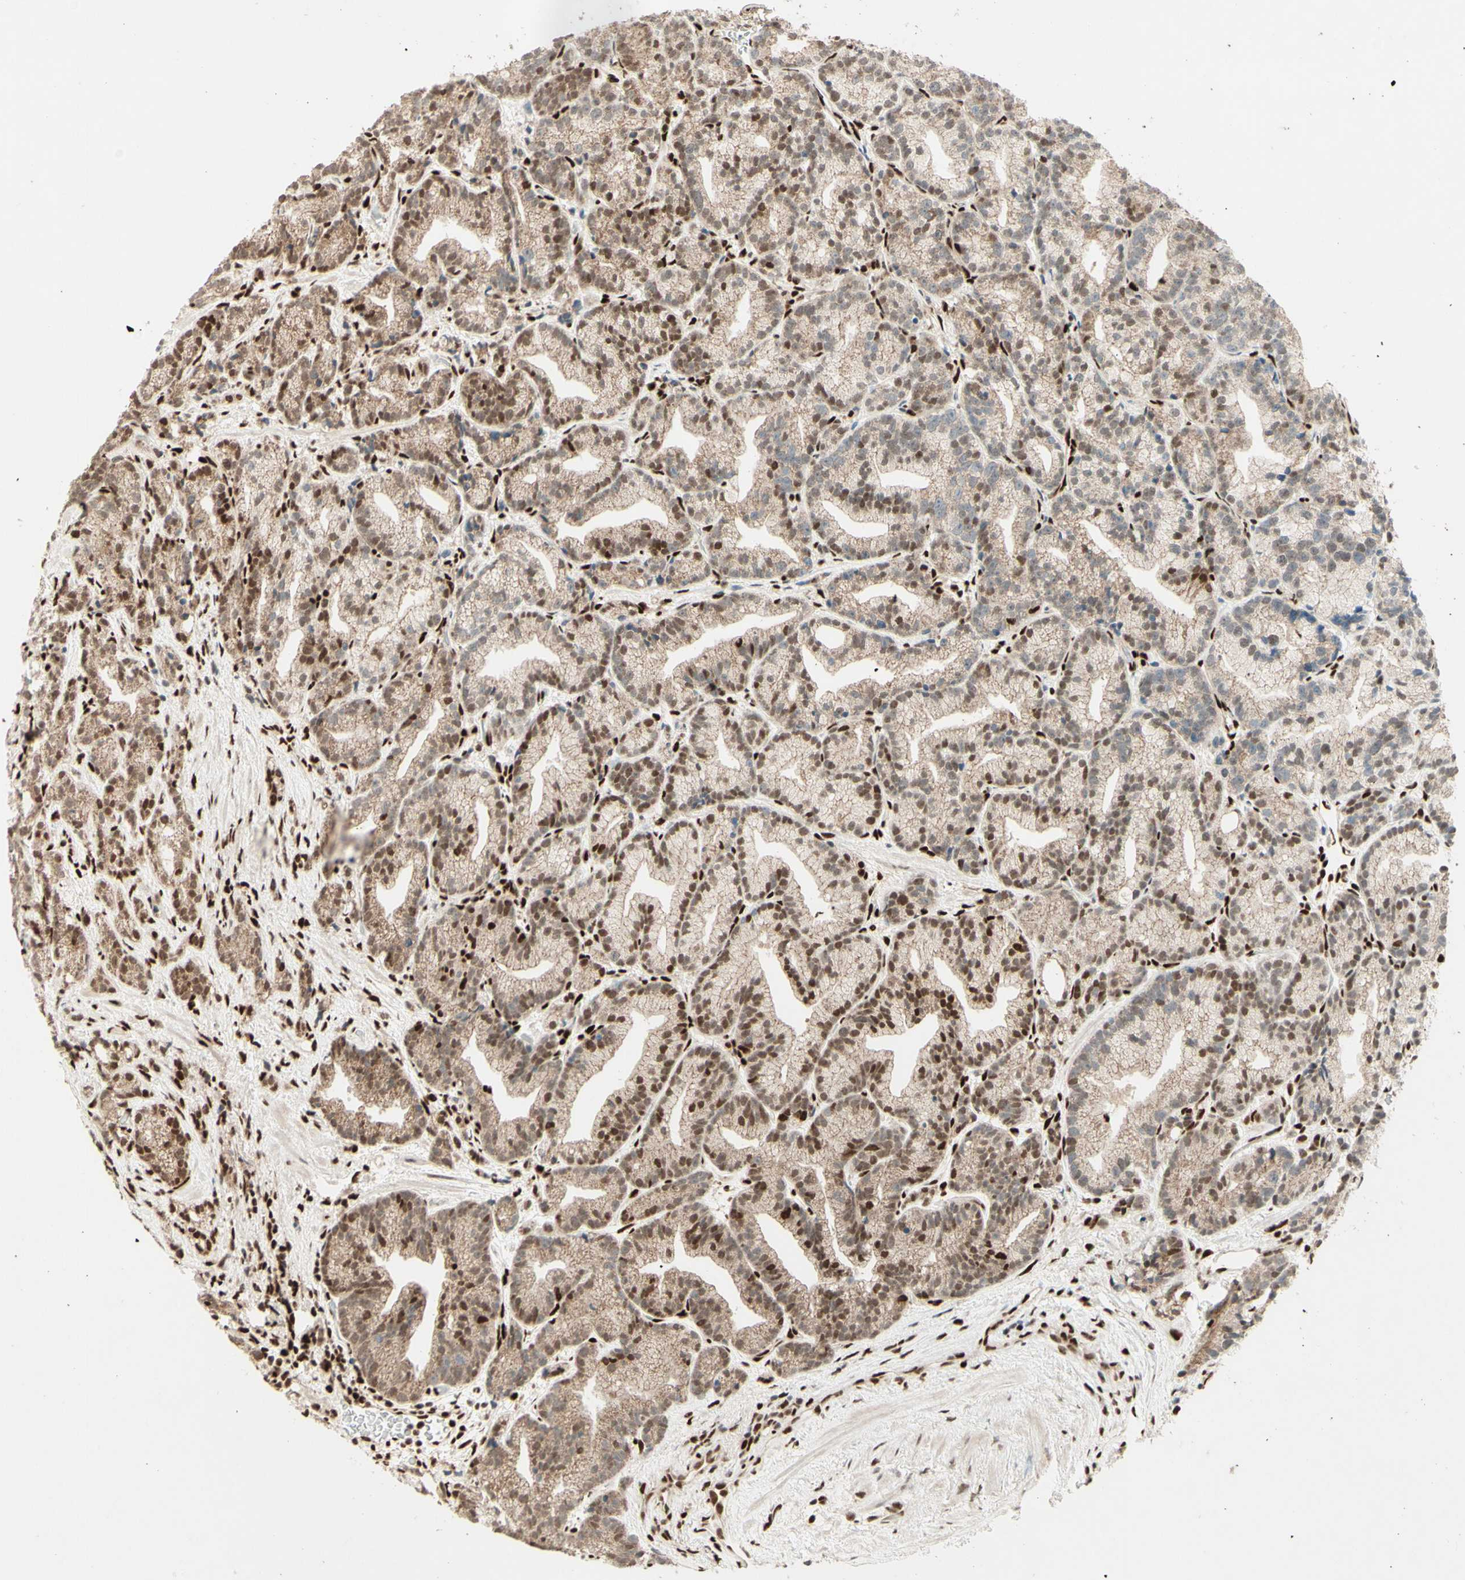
{"staining": {"intensity": "moderate", "quantity": ">75%", "location": "cytoplasmic/membranous,nuclear"}, "tissue": "prostate cancer", "cell_type": "Tumor cells", "image_type": "cancer", "snomed": [{"axis": "morphology", "description": "Adenocarcinoma, Low grade"}, {"axis": "topography", "description": "Prostate"}], "caption": "Prostate adenocarcinoma (low-grade) tissue exhibits moderate cytoplasmic/membranous and nuclear positivity in about >75% of tumor cells", "gene": "NR3C1", "patient": {"sex": "male", "age": 89}}